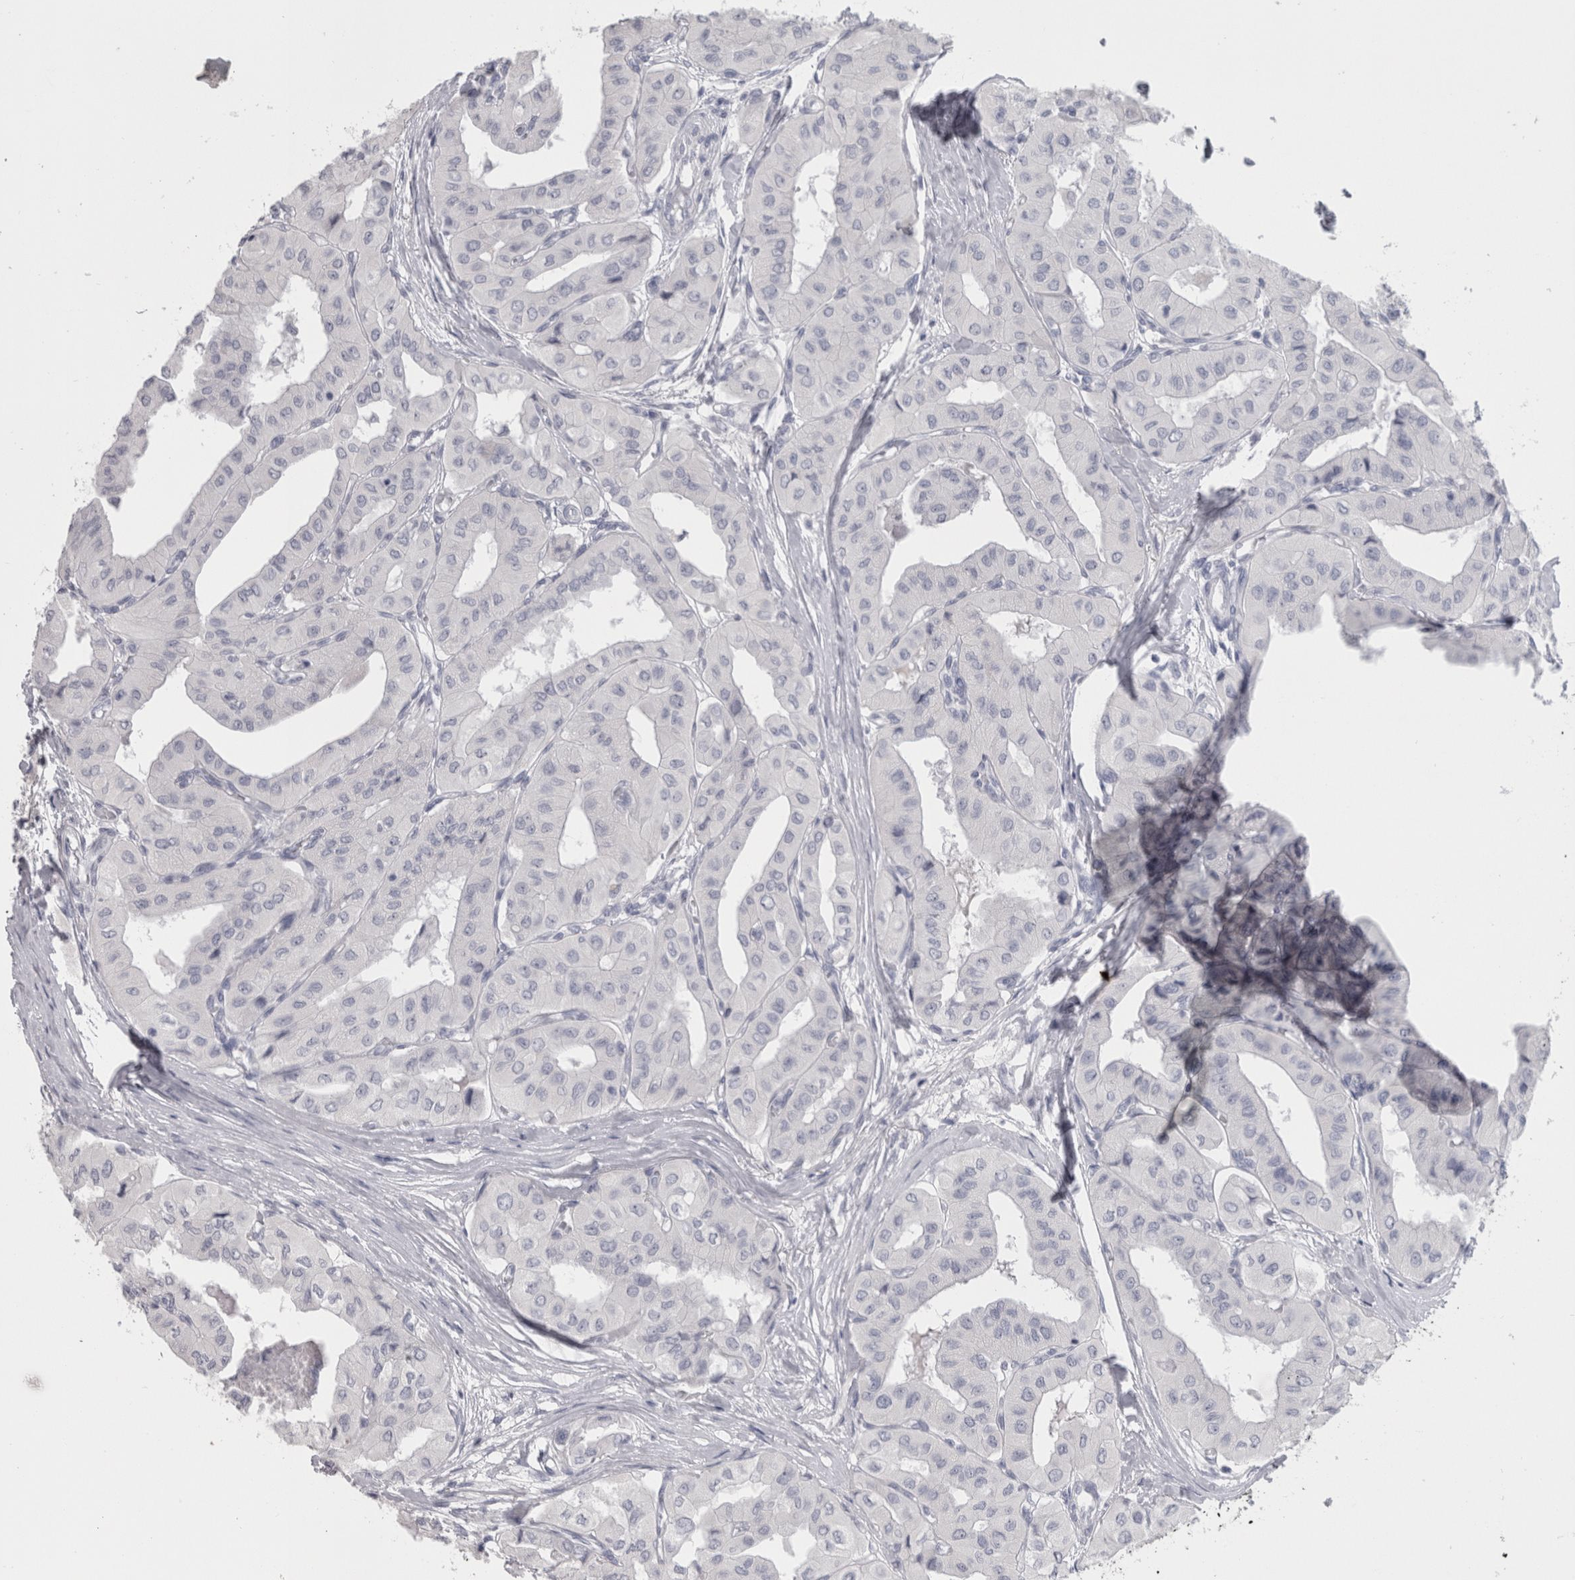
{"staining": {"intensity": "negative", "quantity": "none", "location": "none"}, "tissue": "thyroid cancer", "cell_type": "Tumor cells", "image_type": "cancer", "snomed": [{"axis": "morphology", "description": "Papillary adenocarcinoma, NOS"}, {"axis": "topography", "description": "Thyroid gland"}], "caption": "Protein analysis of papillary adenocarcinoma (thyroid) displays no significant positivity in tumor cells. (DAB immunohistochemistry visualized using brightfield microscopy, high magnification).", "gene": "MSMB", "patient": {"sex": "female", "age": 59}}